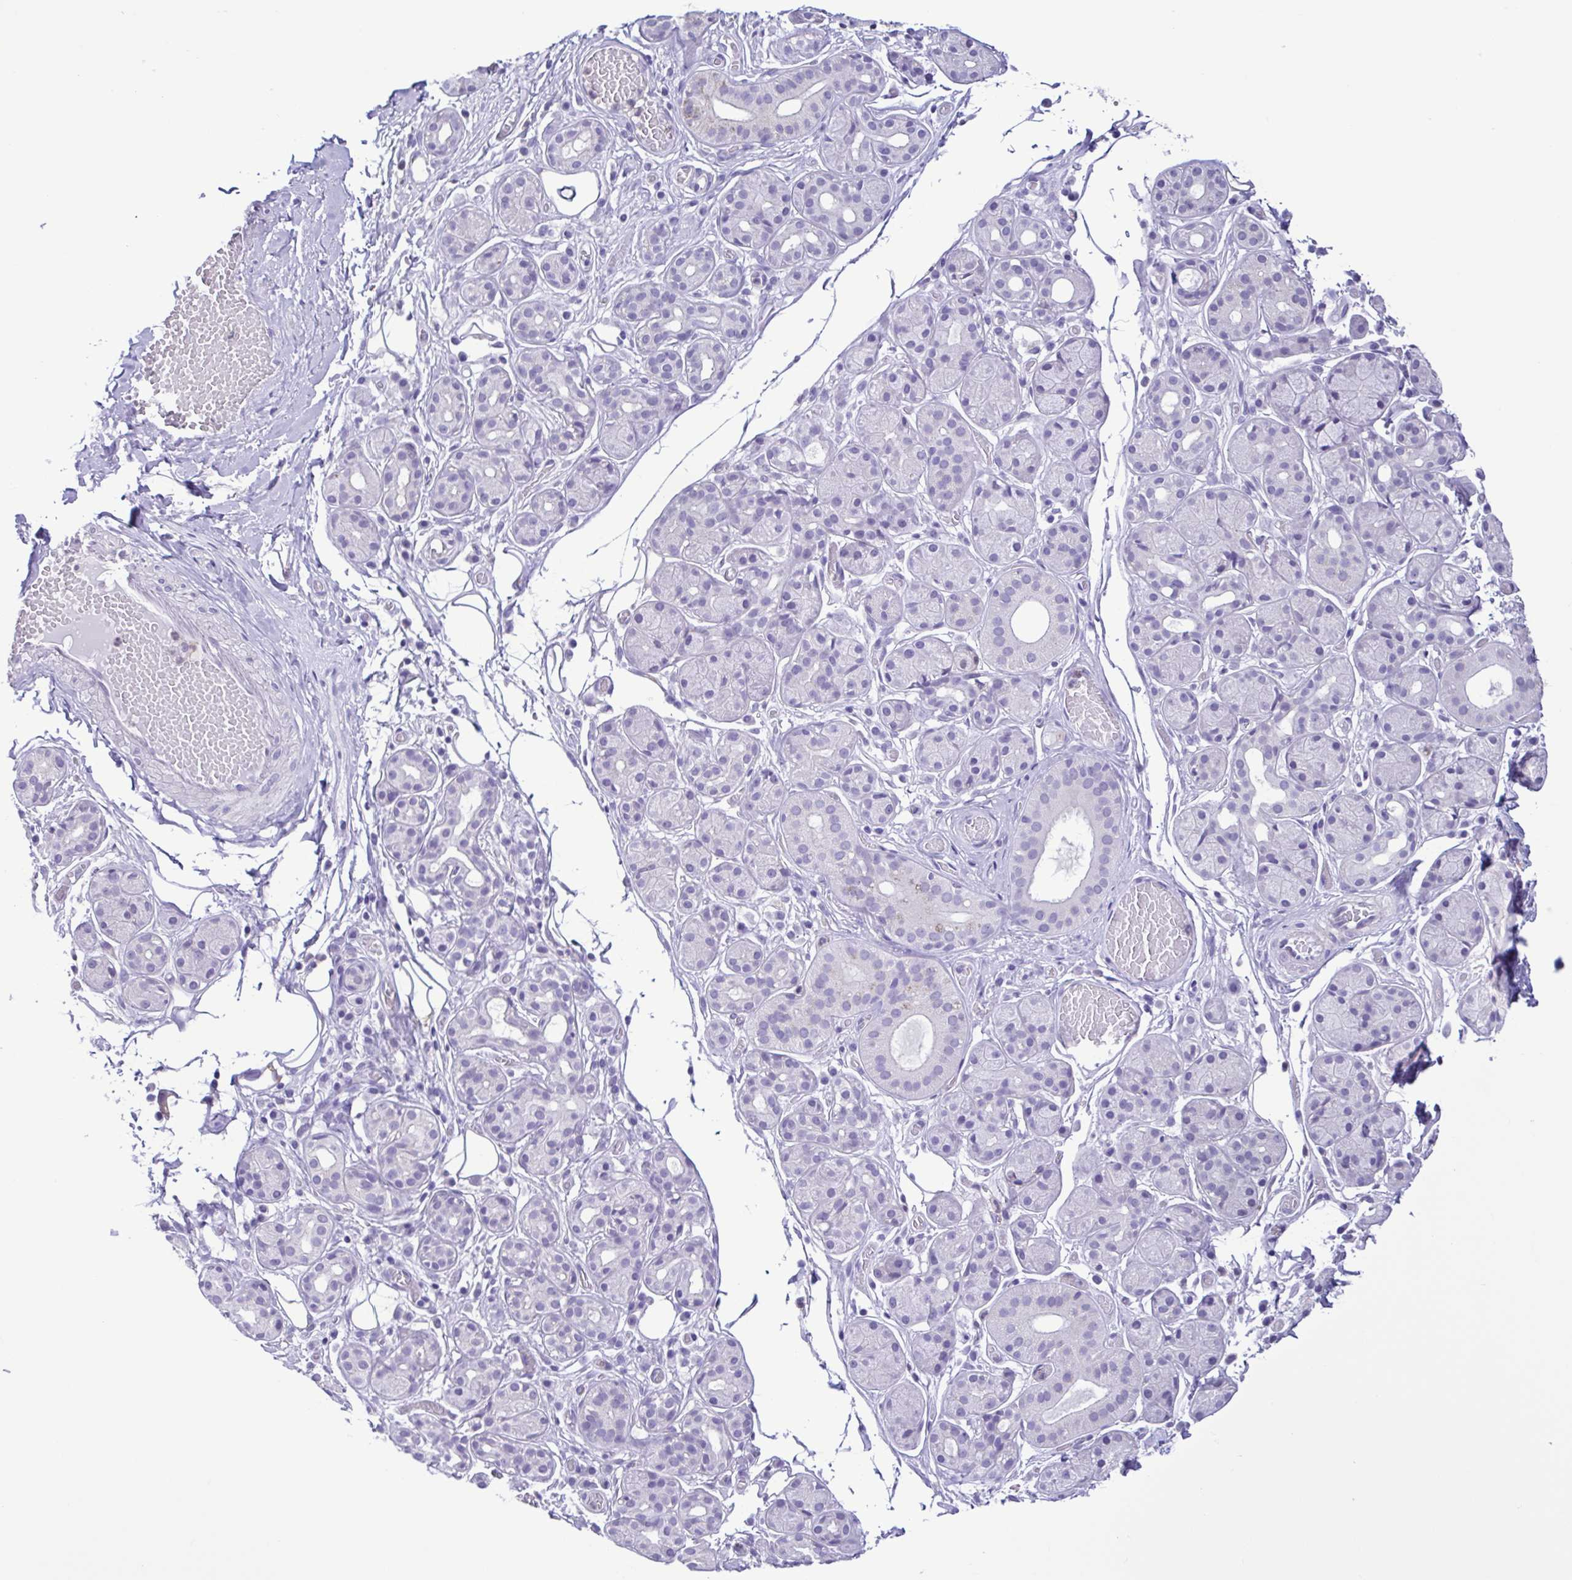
{"staining": {"intensity": "negative", "quantity": "none", "location": "none"}, "tissue": "salivary gland", "cell_type": "Glandular cells", "image_type": "normal", "snomed": [{"axis": "morphology", "description": "Normal tissue, NOS"}, {"axis": "topography", "description": "Salivary gland"}, {"axis": "topography", "description": "Peripheral nerve tissue"}], "caption": "Immunohistochemical staining of benign salivary gland demonstrates no significant staining in glandular cells. (Stains: DAB (3,3'-diaminobenzidine) immunohistochemistry with hematoxylin counter stain, Microscopy: brightfield microscopy at high magnification).", "gene": "CBY2", "patient": {"sex": "male", "age": 71}}